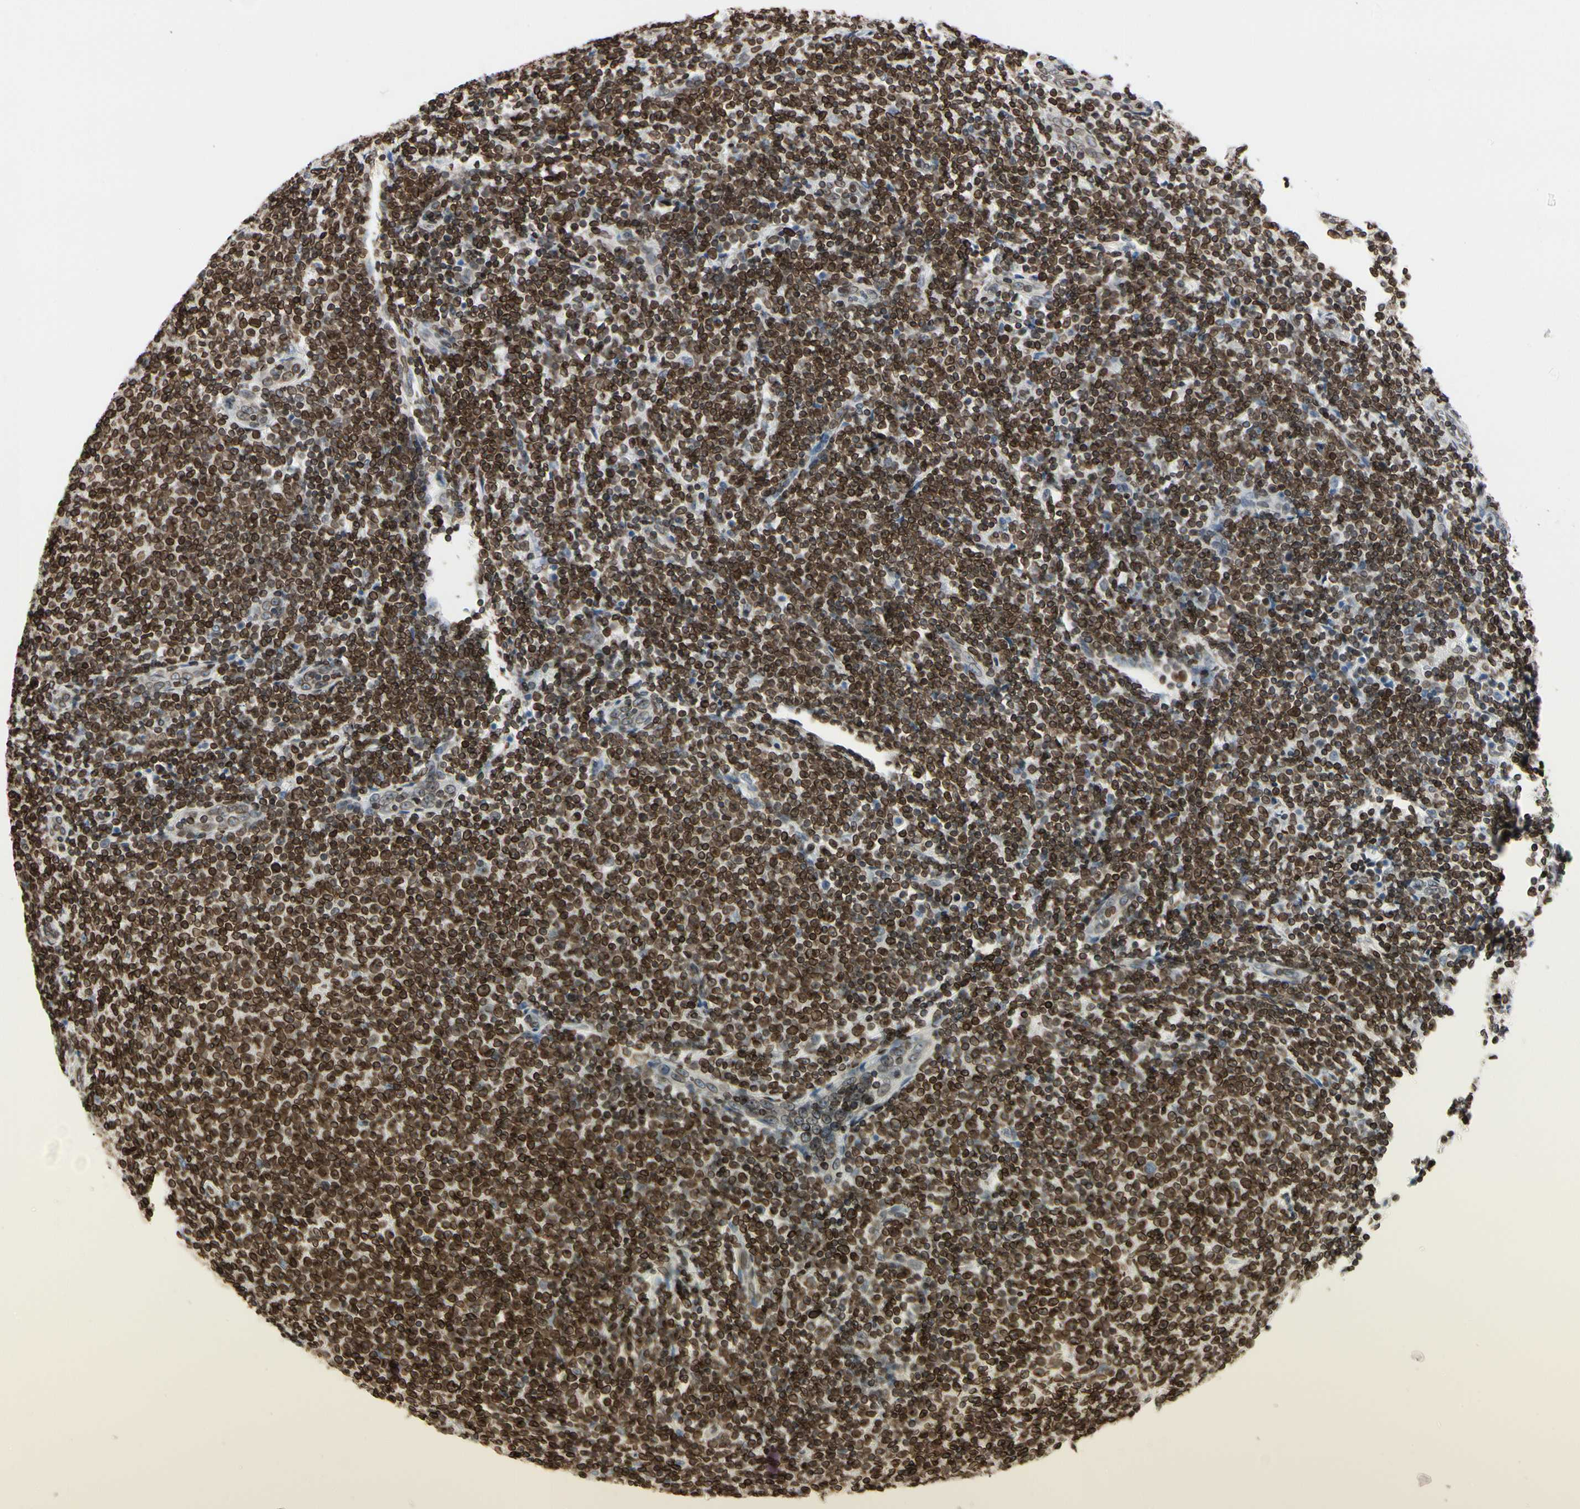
{"staining": {"intensity": "strong", "quantity": ">75%", "location": "cytoplasmic/membranous,nuclear"}, "tissue": "lymphoma", "cell_type": "Tumor cells", "image_type": "cancer", "snomed": [{"axis": "morphology", "description": "Malignant lymphoma, non-Hodgkin's type, Low grade"}, {"axis": "topography", "description": "Lymph node"}], "caption": "Malignant lymphoma, non-Hodgkin's type (low-grade) stained with a brown dye shows strong cytoplasmic/membranous and nuclear positive expression in approximately >75% of tumor cells.", "gene": "TMPO", "patient": {"sex": "male", "age": 66}}